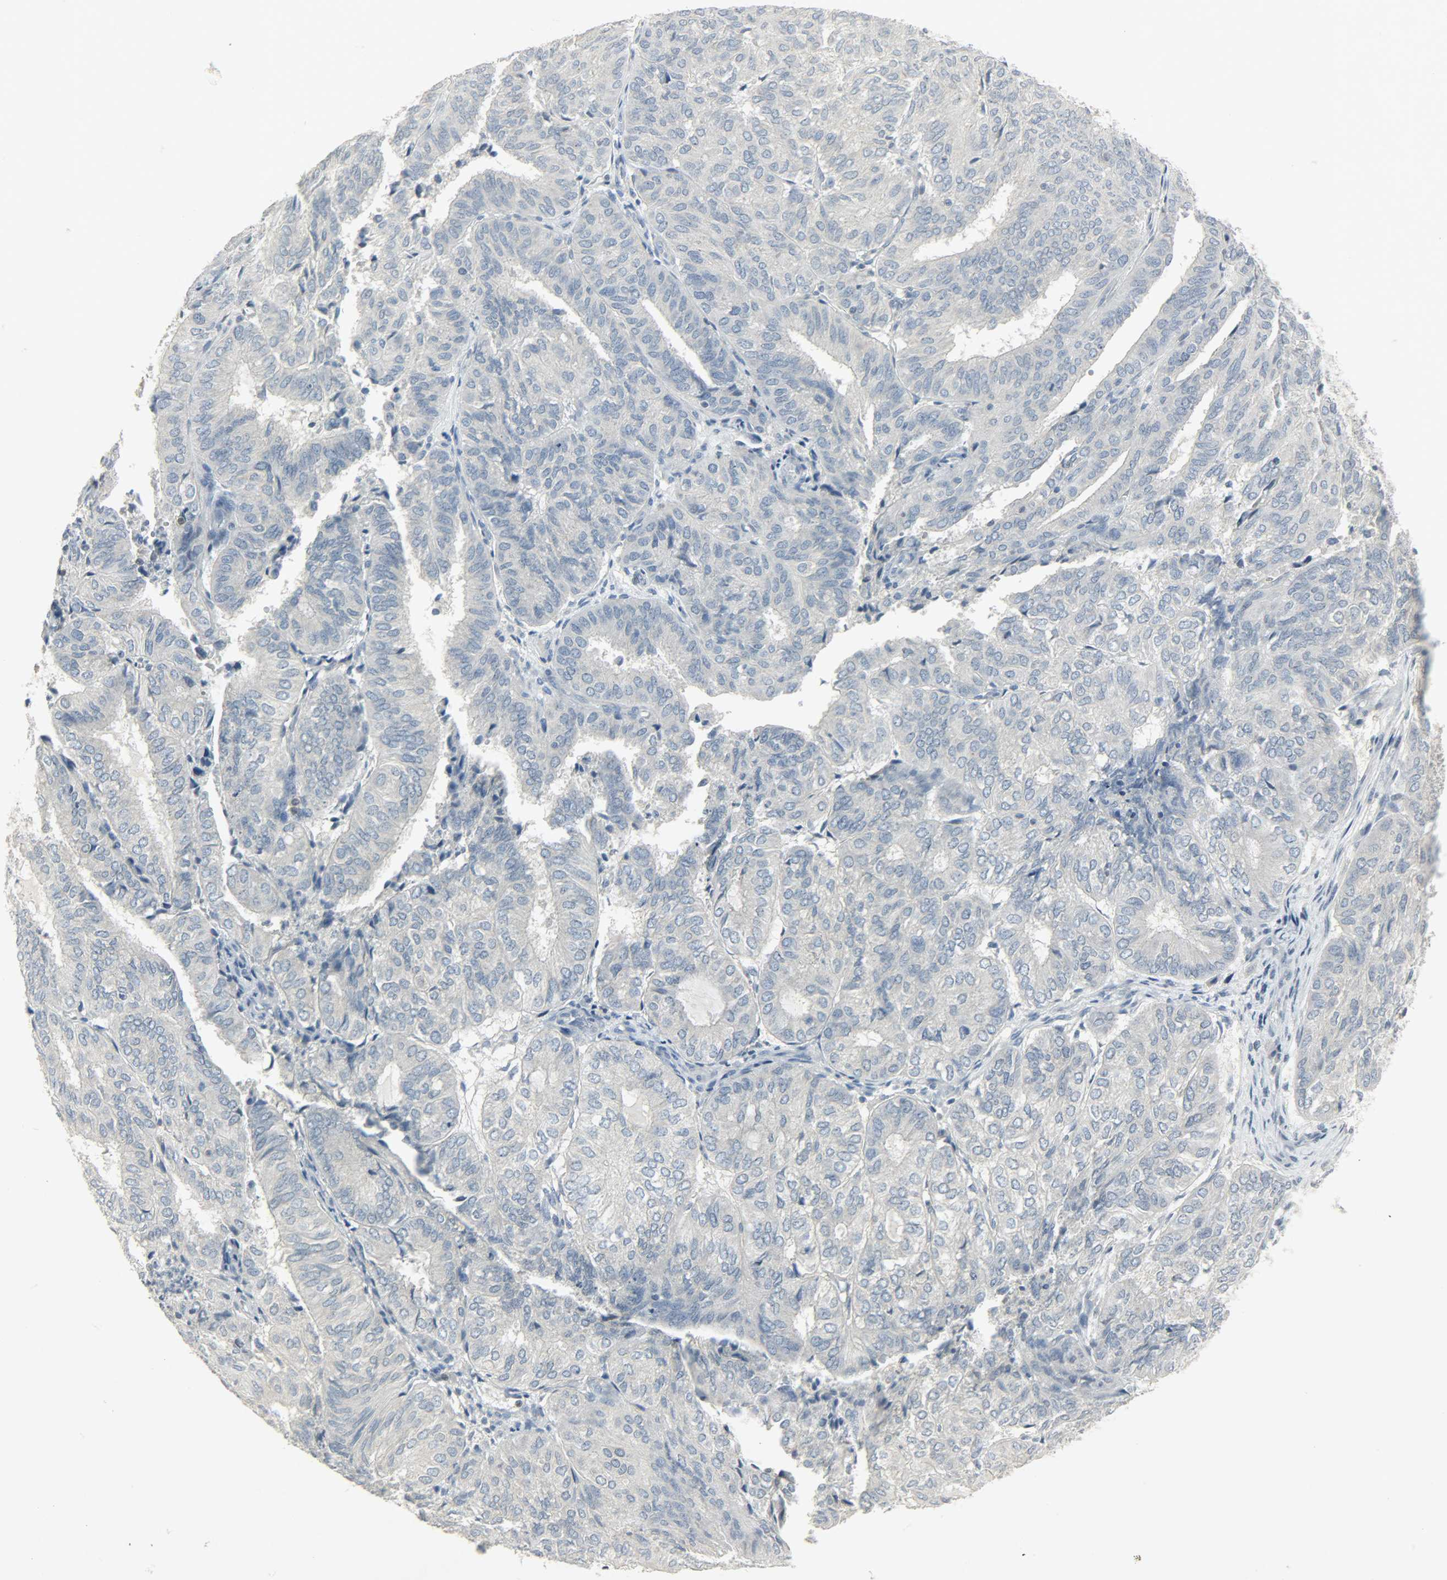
{"staining": {"intensity": "negative", "quantity": "none", "location": "none"}, "tissue": "endometrial cancer", "cell_type": "Tumor cells", "image_type": "cancer", "snomed": [{"axis": "morphology", "description": "Adenocarcinoma, NOS"}, {"axis": "topography", "description": "Uterus"}], "caption": "The photomicrograph reveals no significant positivity in tumor cells of endometrial adenocarcinoma.", "gene": "CAMK4", "patient": {"sex": "female", "age": 60}}